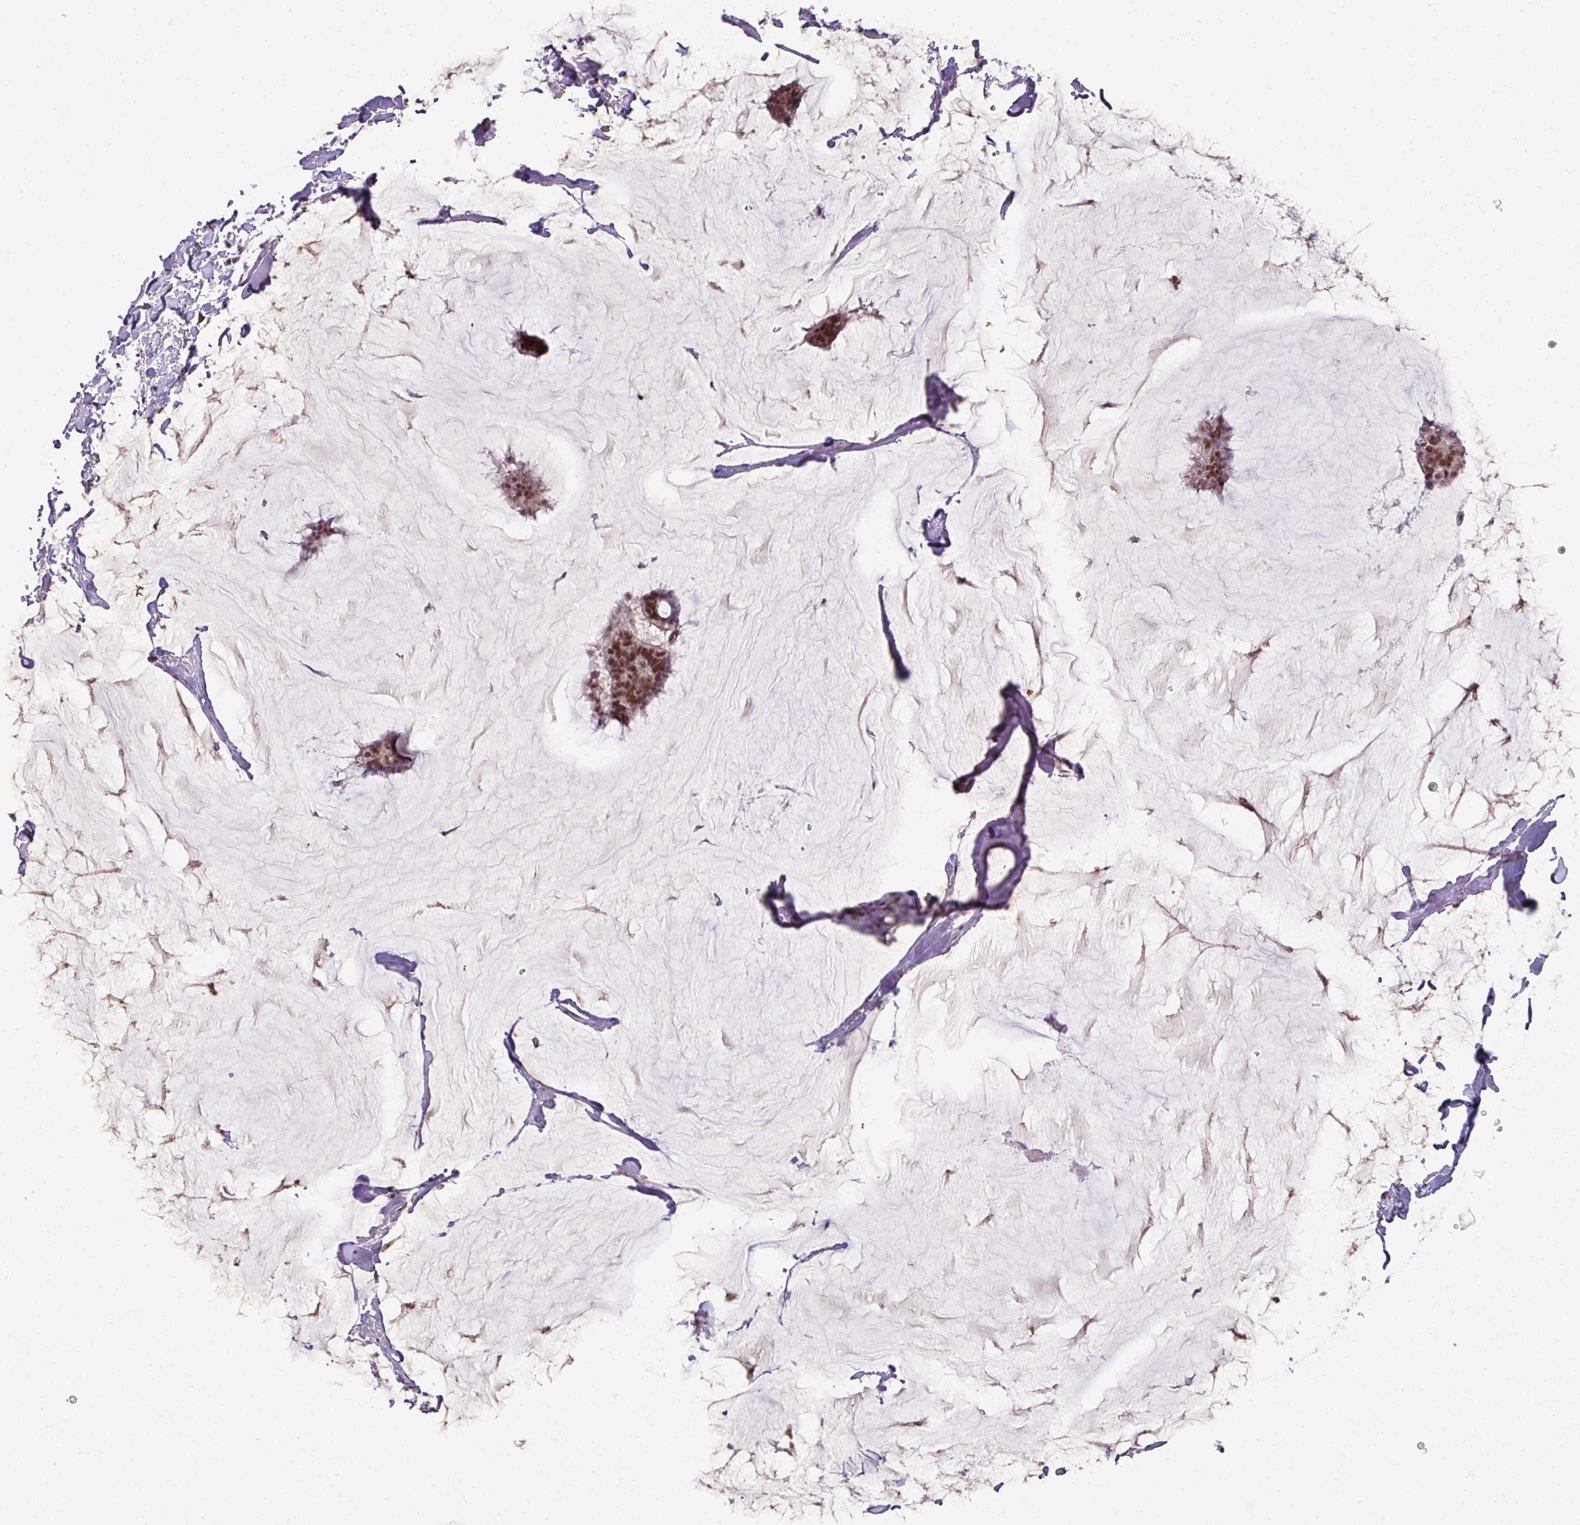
{"staining": {"intensity": "moderate", "quantity": ">75%", "location": "nuclear"}, "tissue": "breast cancer", "cell_type": "Tumor cells", "image_type": "cancer", "snomed": [{"axis": "morphology", "description": "Duct carcinoma"}, {"axis": "topography", "description": "Breast"}], "caption": "DAB immunohistochemical staining of infiltrating ductal carcinoma (breast) shows moderate nuclear protein expression in about >75% of tumor cells. (DAB IHC, brown staining for protein, blue staining for nuclei).", "gene": "NFYA", "patient": {"sex": "female", "age": 93}}